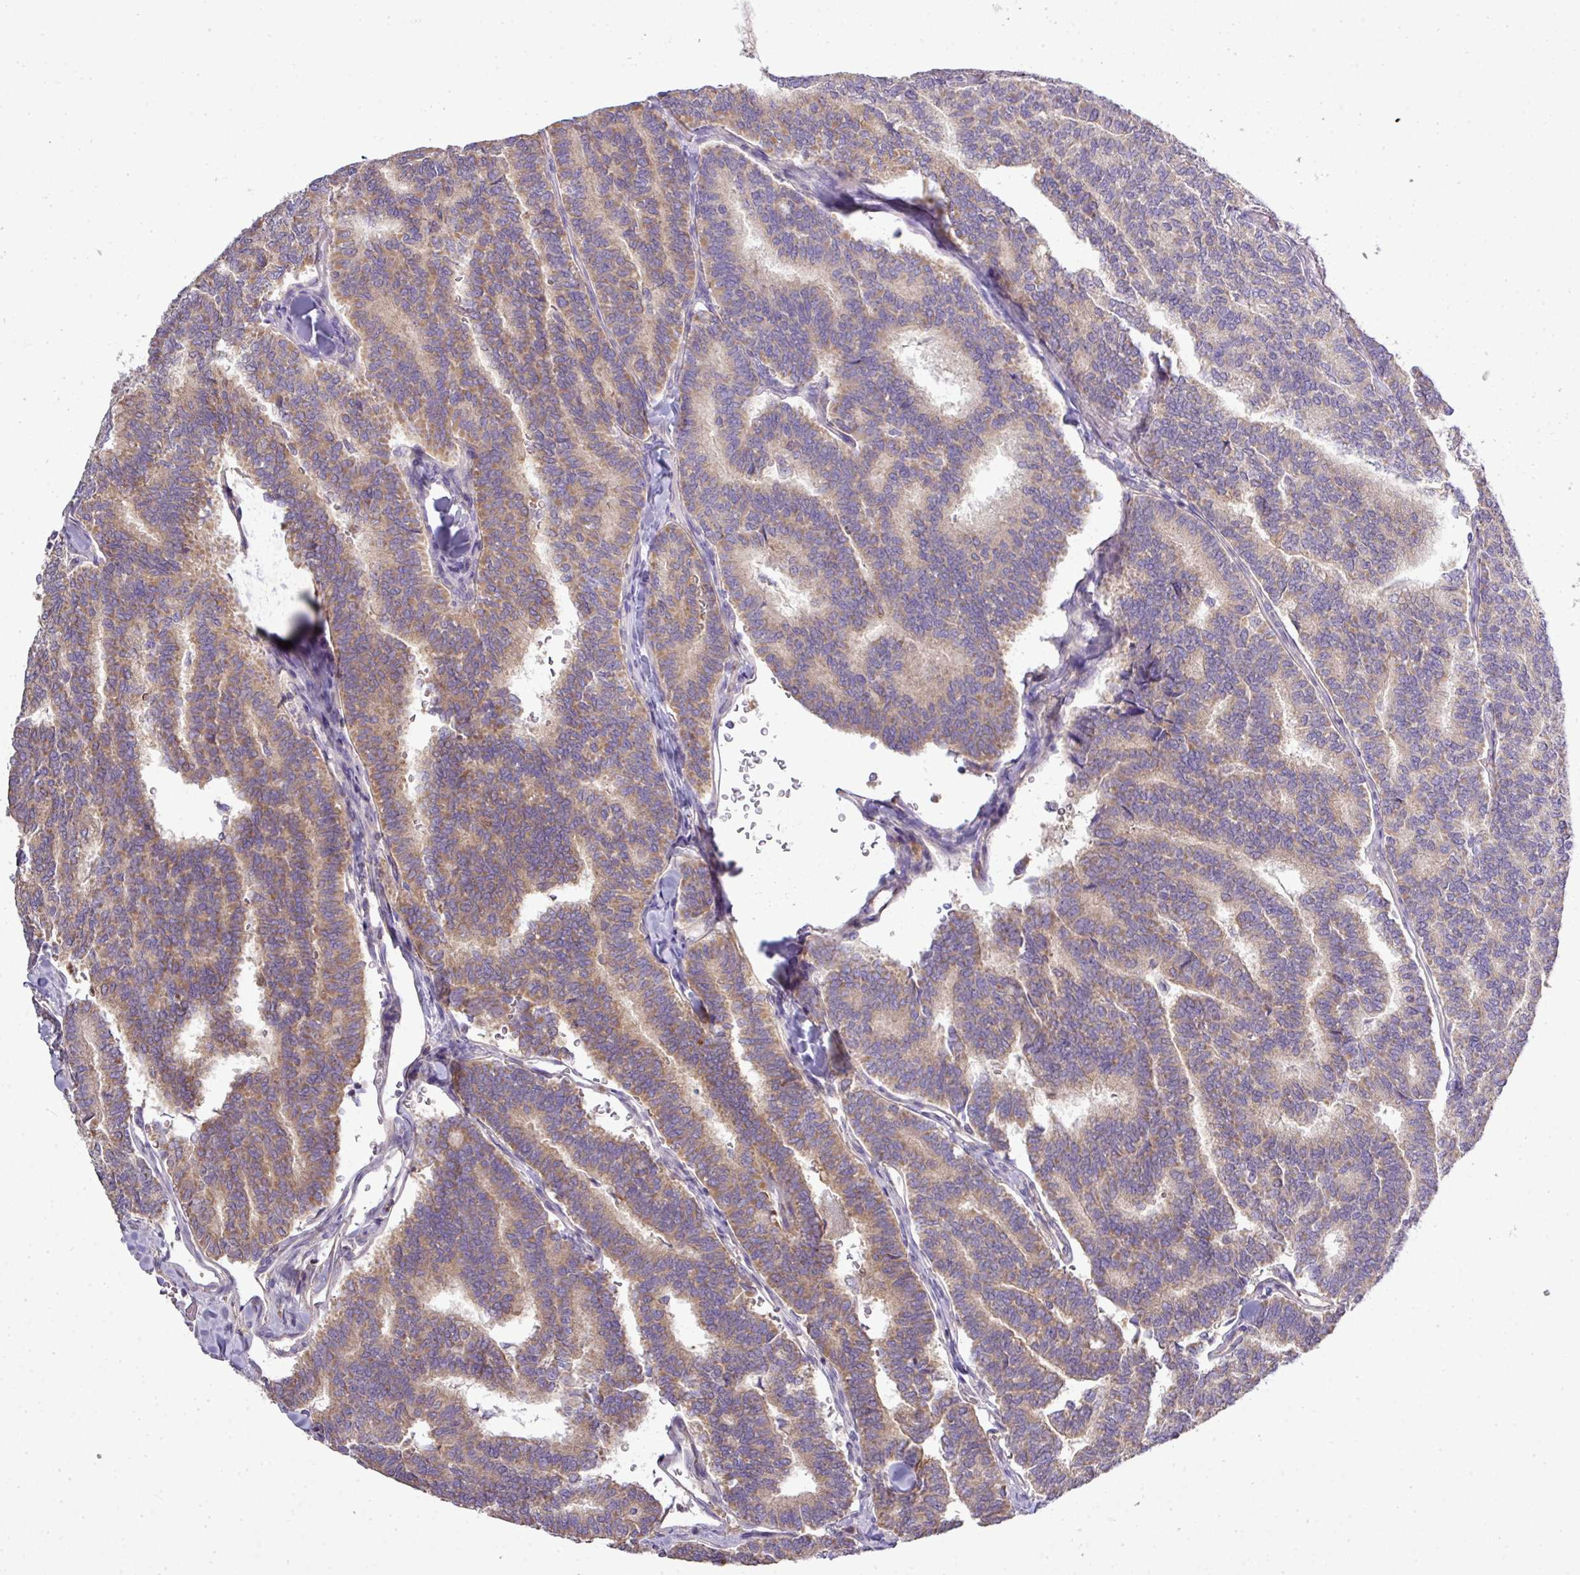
{"staining": {"intensity": "moderate", "quantity": ">75%", "location": "cytoplasmic/membranous"}, "tissue": "thyroid cancer", "cell_type": "Tumor cells", "image_type": "cancer", "snomed": [{"axis": "morphology", "description": "Papillary adenocarcinoma, NOS"}, {"axis": "topography", "description": "Thyroid gland"}], "caption": "Immunohistochemistry (DAB) staining of human thyroid cancer (papillary adenocarcinoma) displays moderate cytoplasmic/membranous protein positivity in approximately >75% of tumor cells. (Brightfield microscopy of DAB IHC at high magnification).", "gene": "STAT5A", "patient": {"sex": "female", "age": 35}}